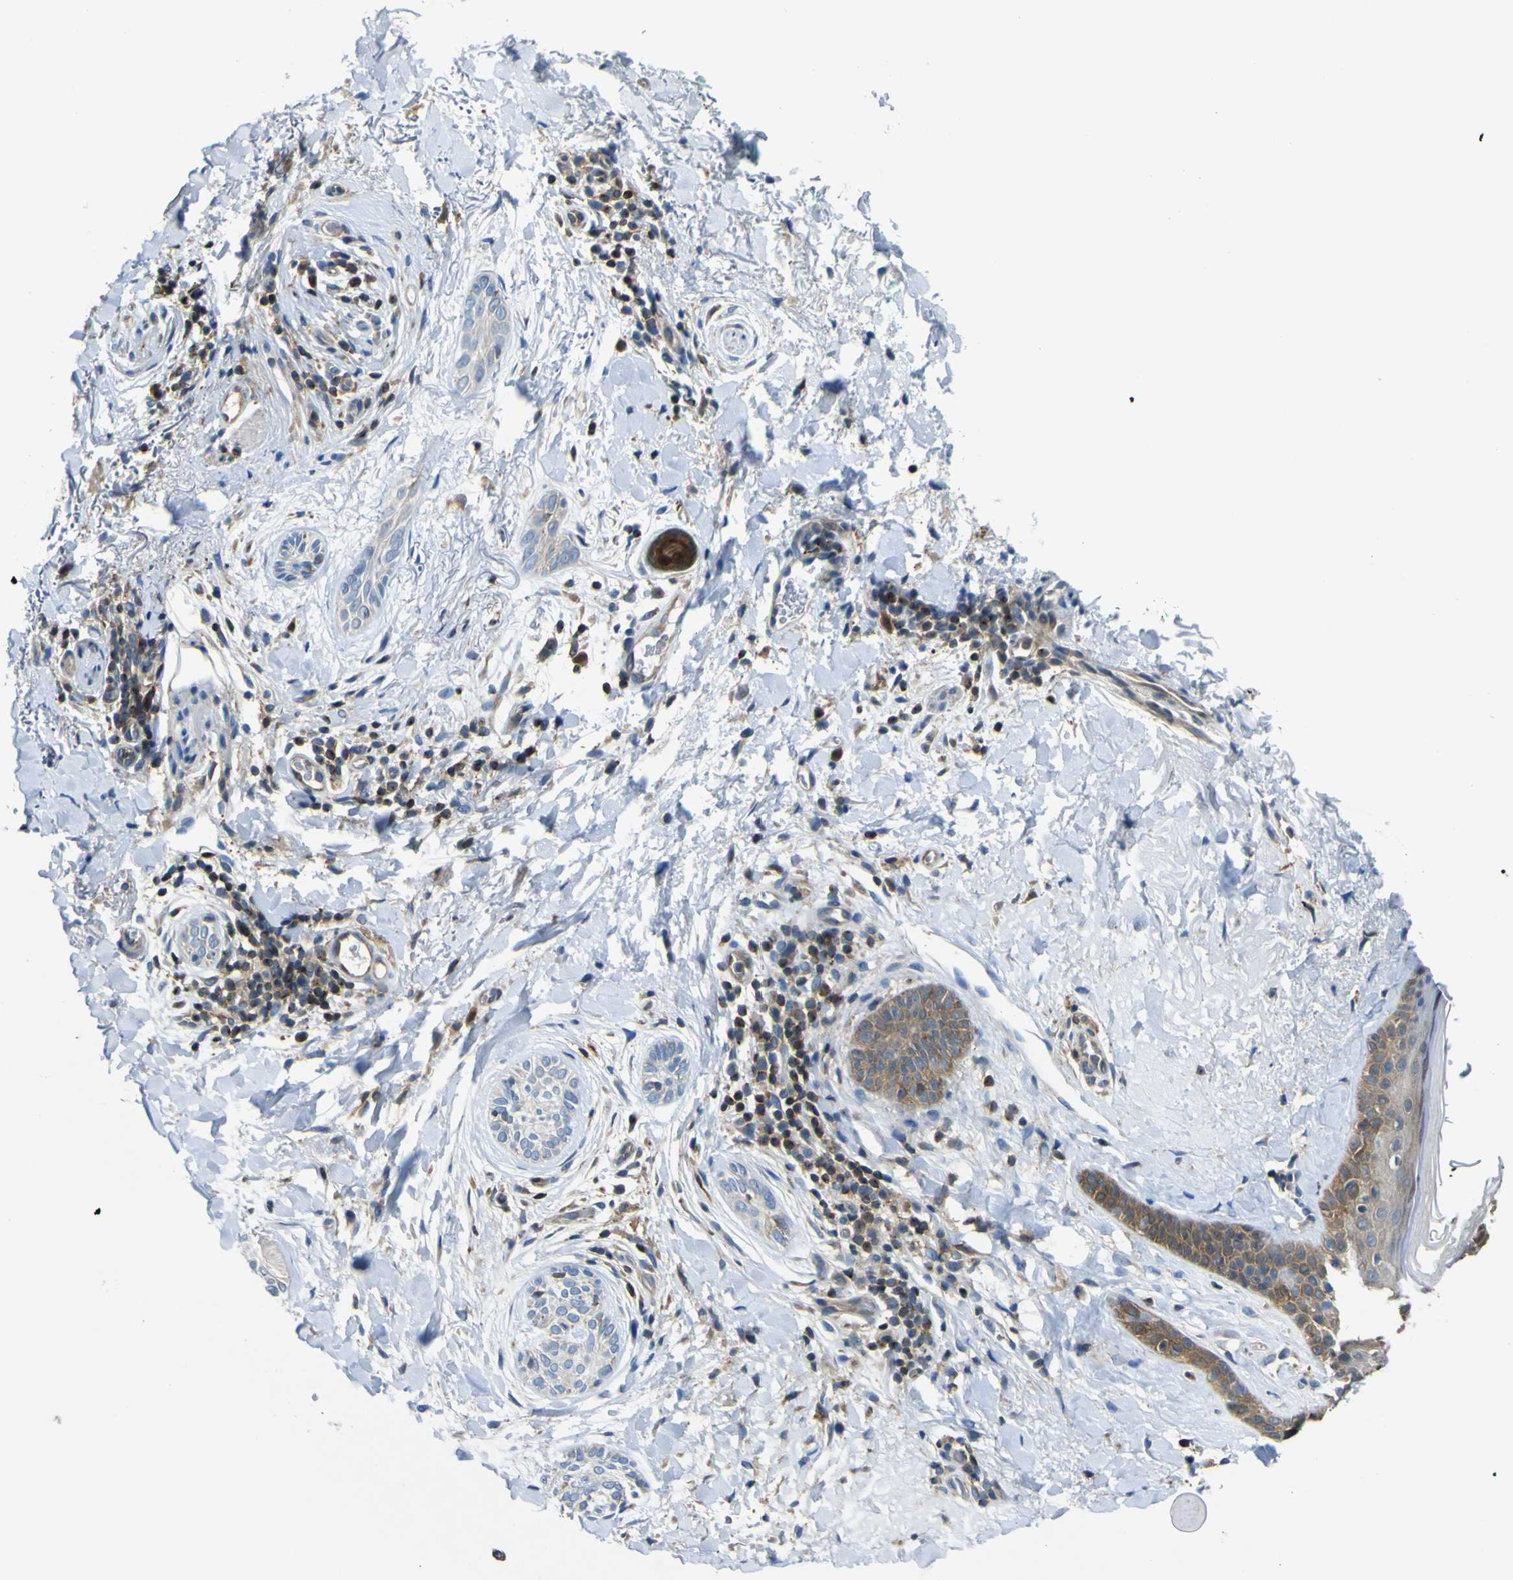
{"staining": {"intensity": "weak", "quantity": ">75%", "location": "cytoplasmic/membranous"}, "tissue": "skin cancer", "cell_type": "Tumor cells", "image_type": "cancer", "snomed": [{"axis": "morphology", "description": "Normal tissue, NOS"}, {"axis": "morphology", "description": "Basal cell carcinoma"}, {"axis": "topography", "description": "Skin"}], "caption": "Weak cytoplasmic/membranous staining is appreciated in approximately >75% of tumor cells in basal cell carcinoma (skin). The protein is shown in brown color, while the nuclei are stained blue.", "gene": "EML2", "patient": {"sex": "female", "age": 71}}